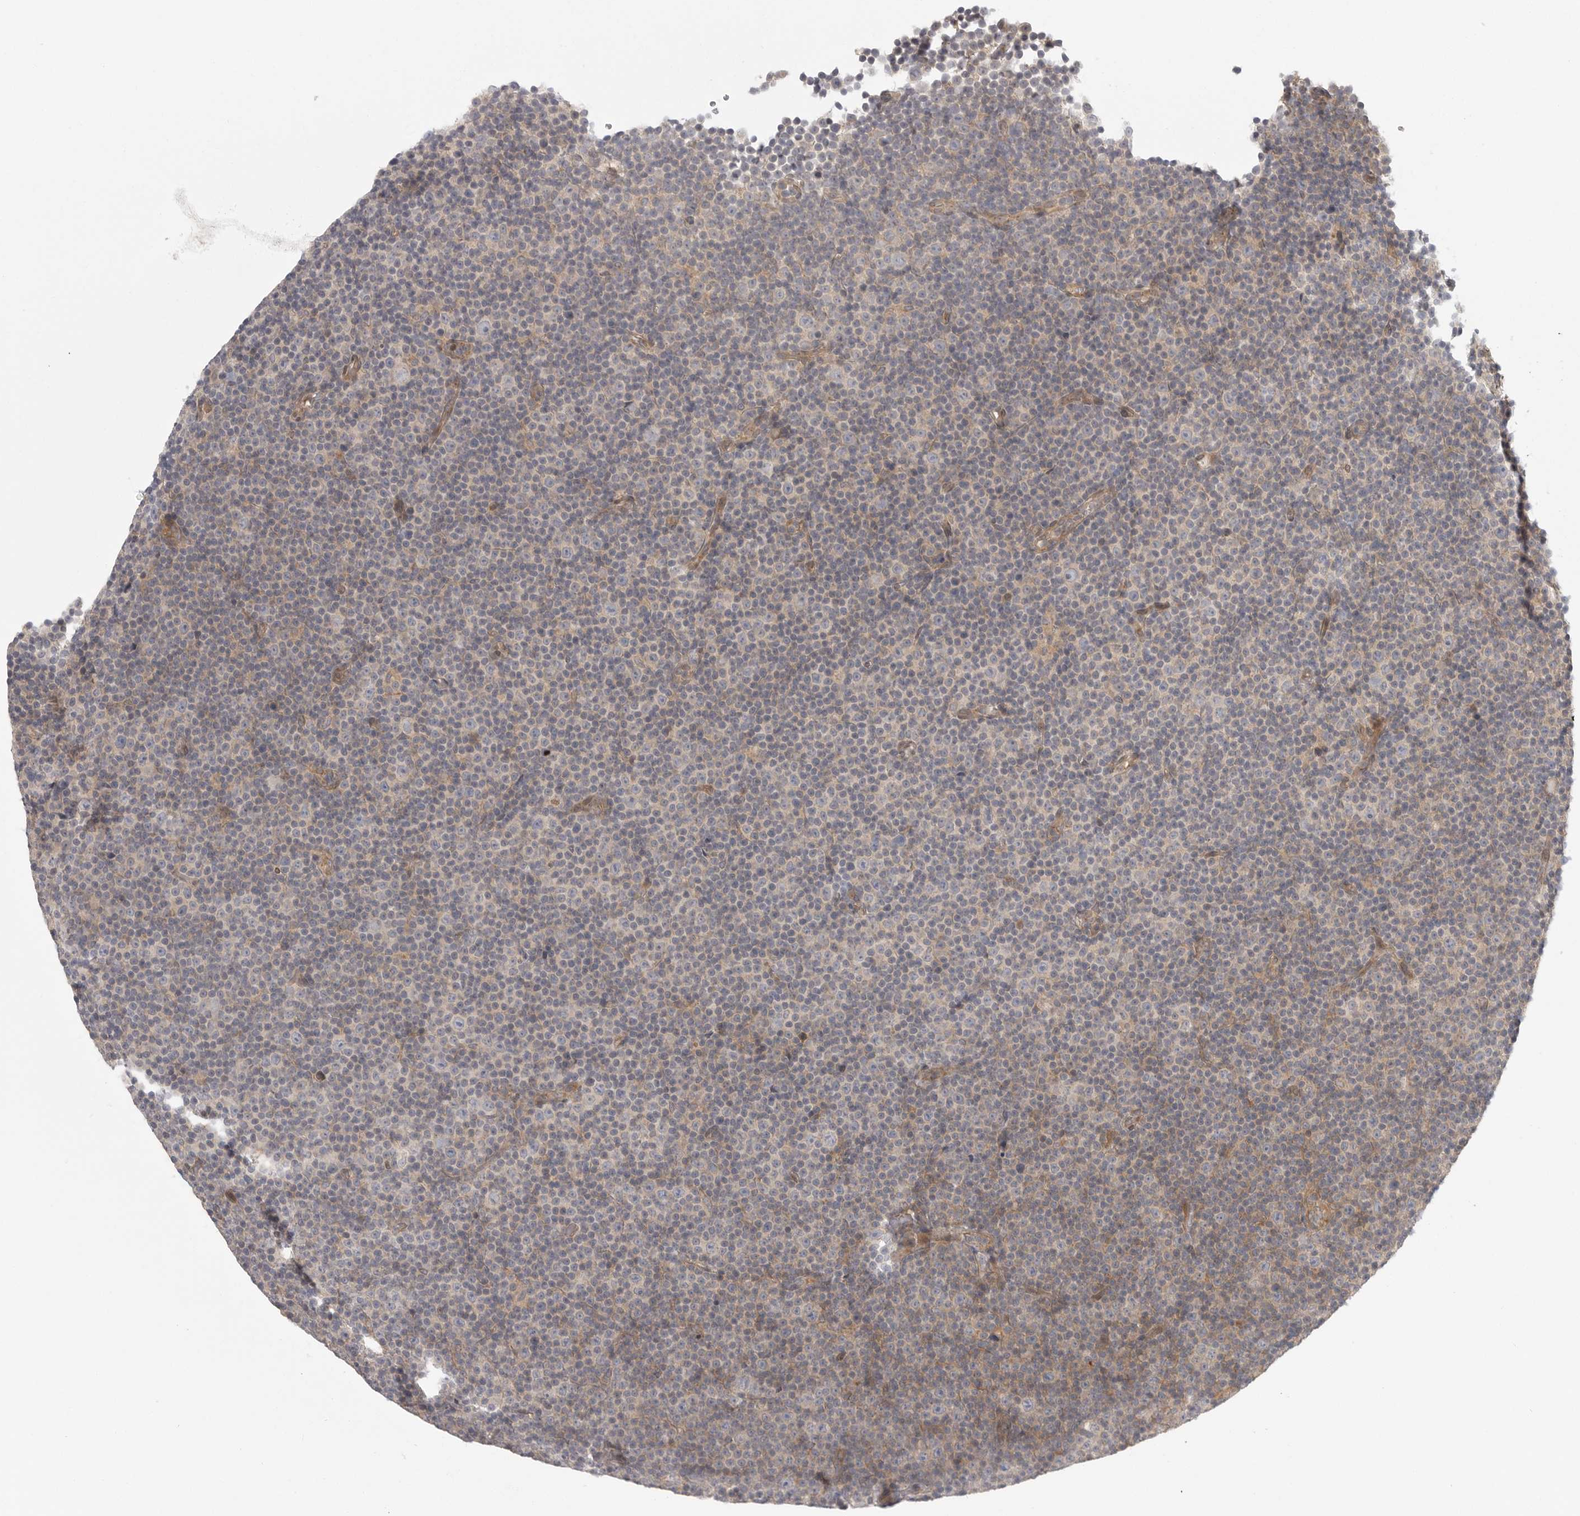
{"staining": {"intensity": "negative", "quantity": "none", "location": "none"}, "tissue": "lymphoma", "cell_type": "Tumor cells", "image_type": "cancer", "snomed": [{"axis": "morphology", "description": "Malignant lymphoma, non-Hodgkin's type, Low grade"}, {"axis": "topography", "description": "Lymph node"}], "caption": "Immunohistochemistry (IHC) of human lymphoma shows no expression in tumor cells. (Immunohistochemistry, brightfield microscopy, high magnification).", "gene": "CCPG1", "patient": {"sex": "female", "age": 67}}